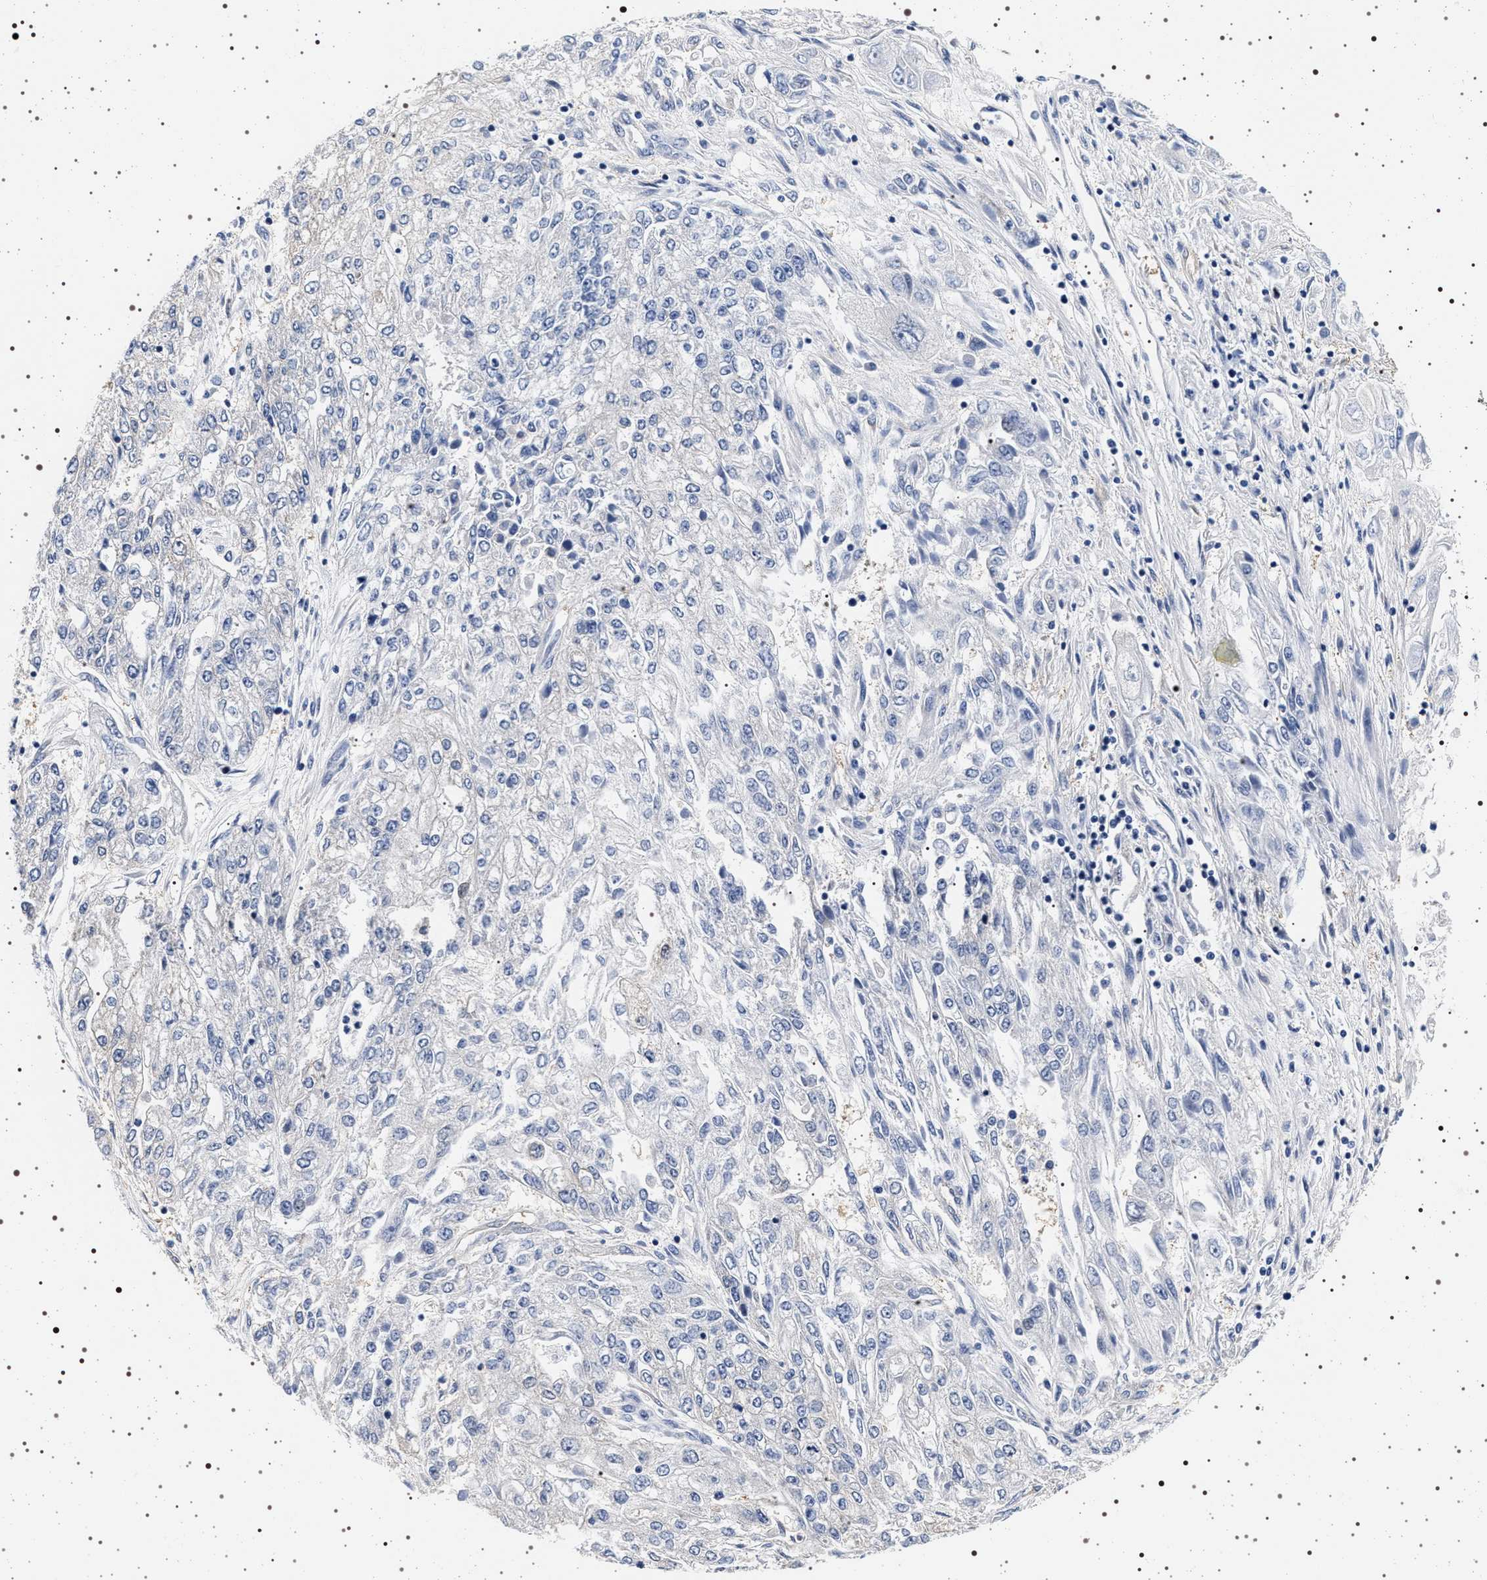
{"staining": {"intensity": "negative", "quantity": "none", "location": "none"}, "tissue": "endometrial cancer", "cell_type": "Tumor cells", "image_type": "cancer", "snomed": [{"axis": "morphology", "description": "Adenocarcinoma, NOS"}, {"axis": "topography", "description": "Endometrium"}], "caption": "Endometrial cancer (adenocarcinoma) was stained to show a protein in brown. There is no significant positivity in tumor cells.", "gene": "HSD17B1", "patient": {"sex": "female", "age": 49}}